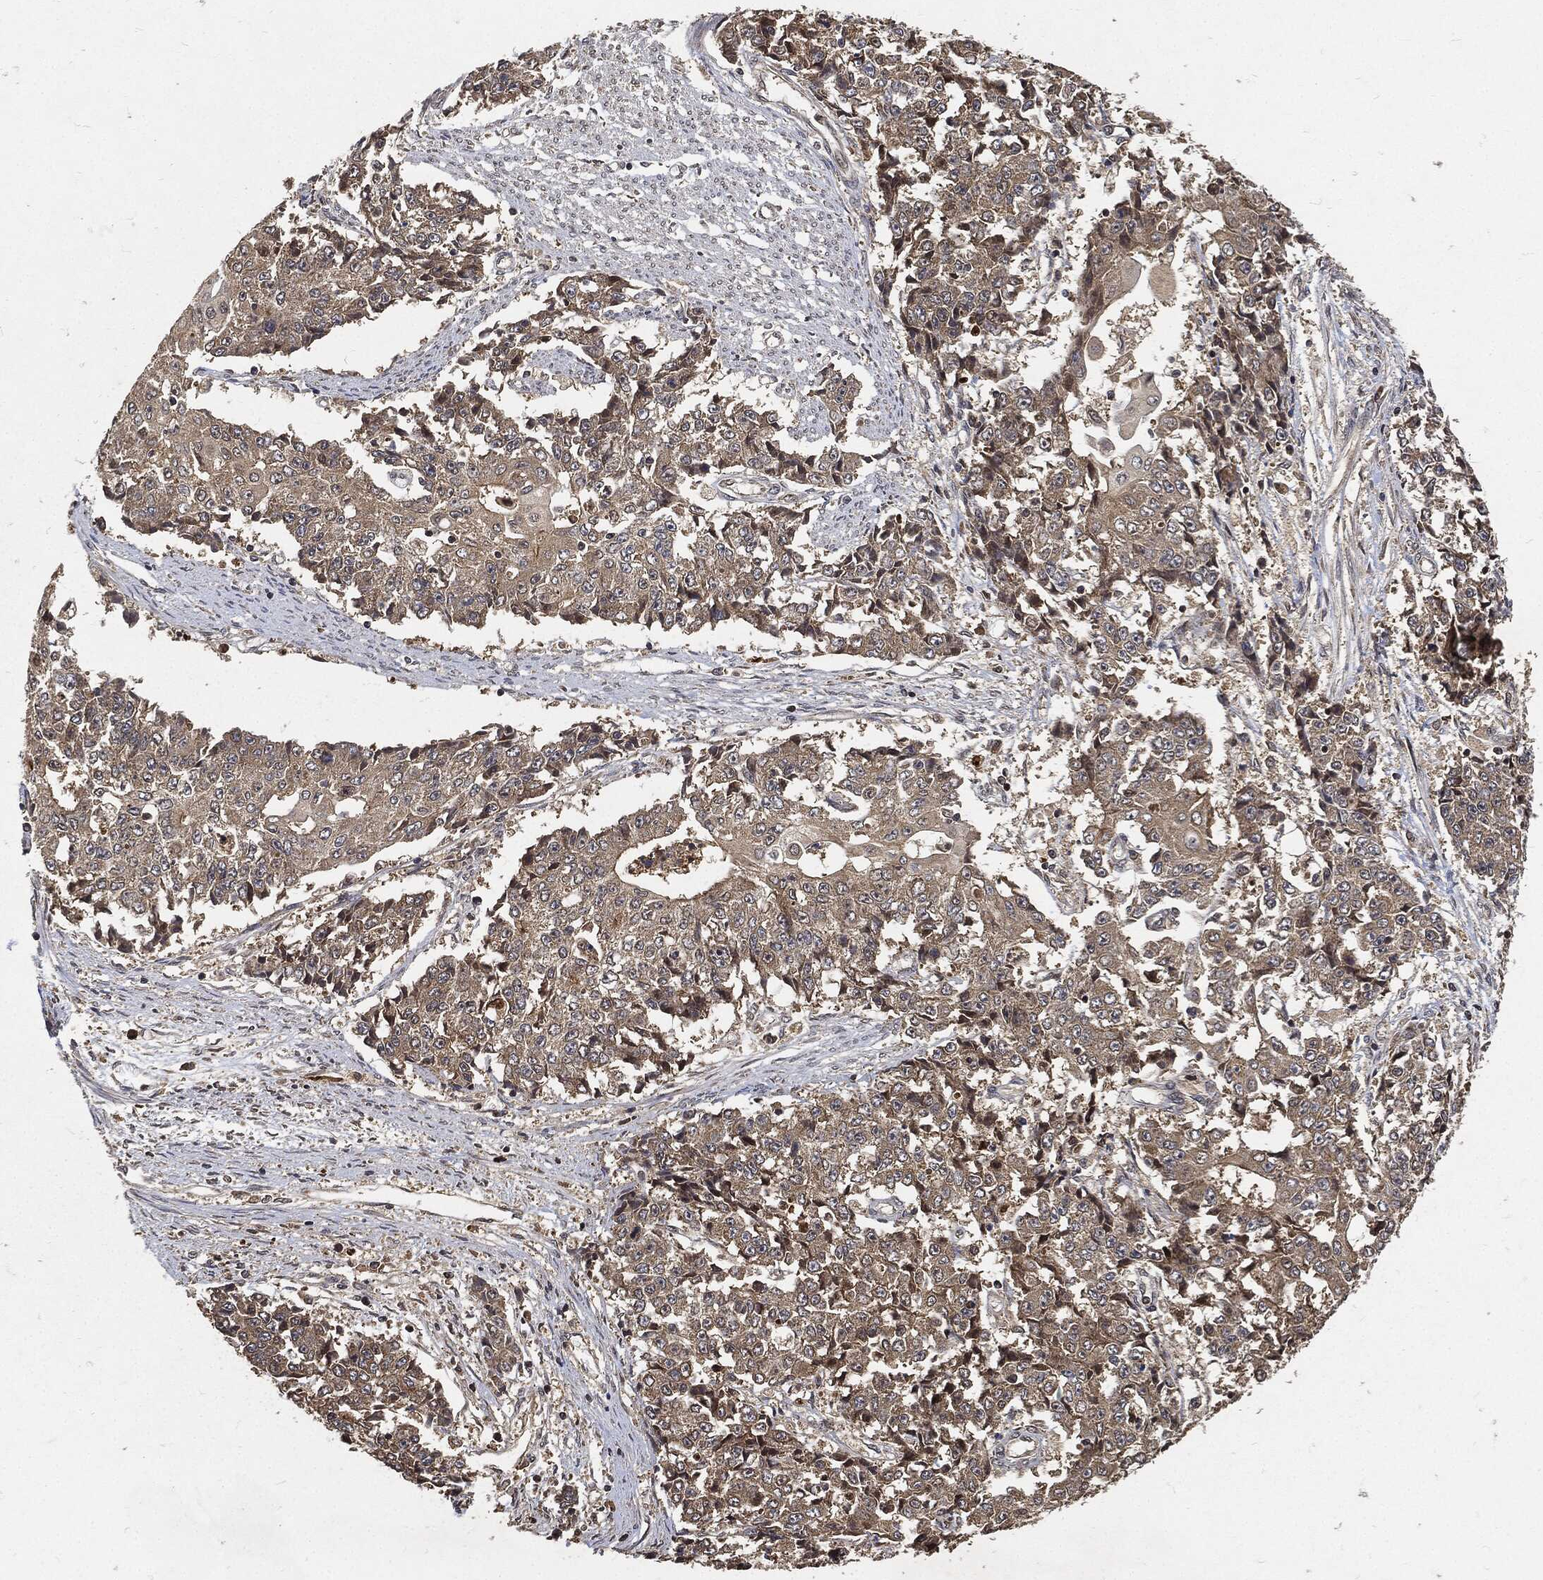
{"staining": {"intensity": "weak", "quantity": "25%-75%", "location": "cytoplasmic/membranous"}, "tissue": "ovarian cancer", "cell_type": "Tumor cells", "image_type": "cancer", "snomed": [{"axis": "morphology", "description": "Carcinoma, endometroid"}, {"axis": "topography", "description": "Ovary"}], "caption": "Brown immunohistochemical staining in ovarian cancer (endometroid carcinoma) demonstrates weak cytoplasmic/membranous positivity in about 25%-75% of tumor cells. (DAB (3,3'-diaminobenzidine) = brown stain, brightfield microscopy at high magnification).", "gene": "ZNF226", "patient": {"sex": "female", "age": 42}}